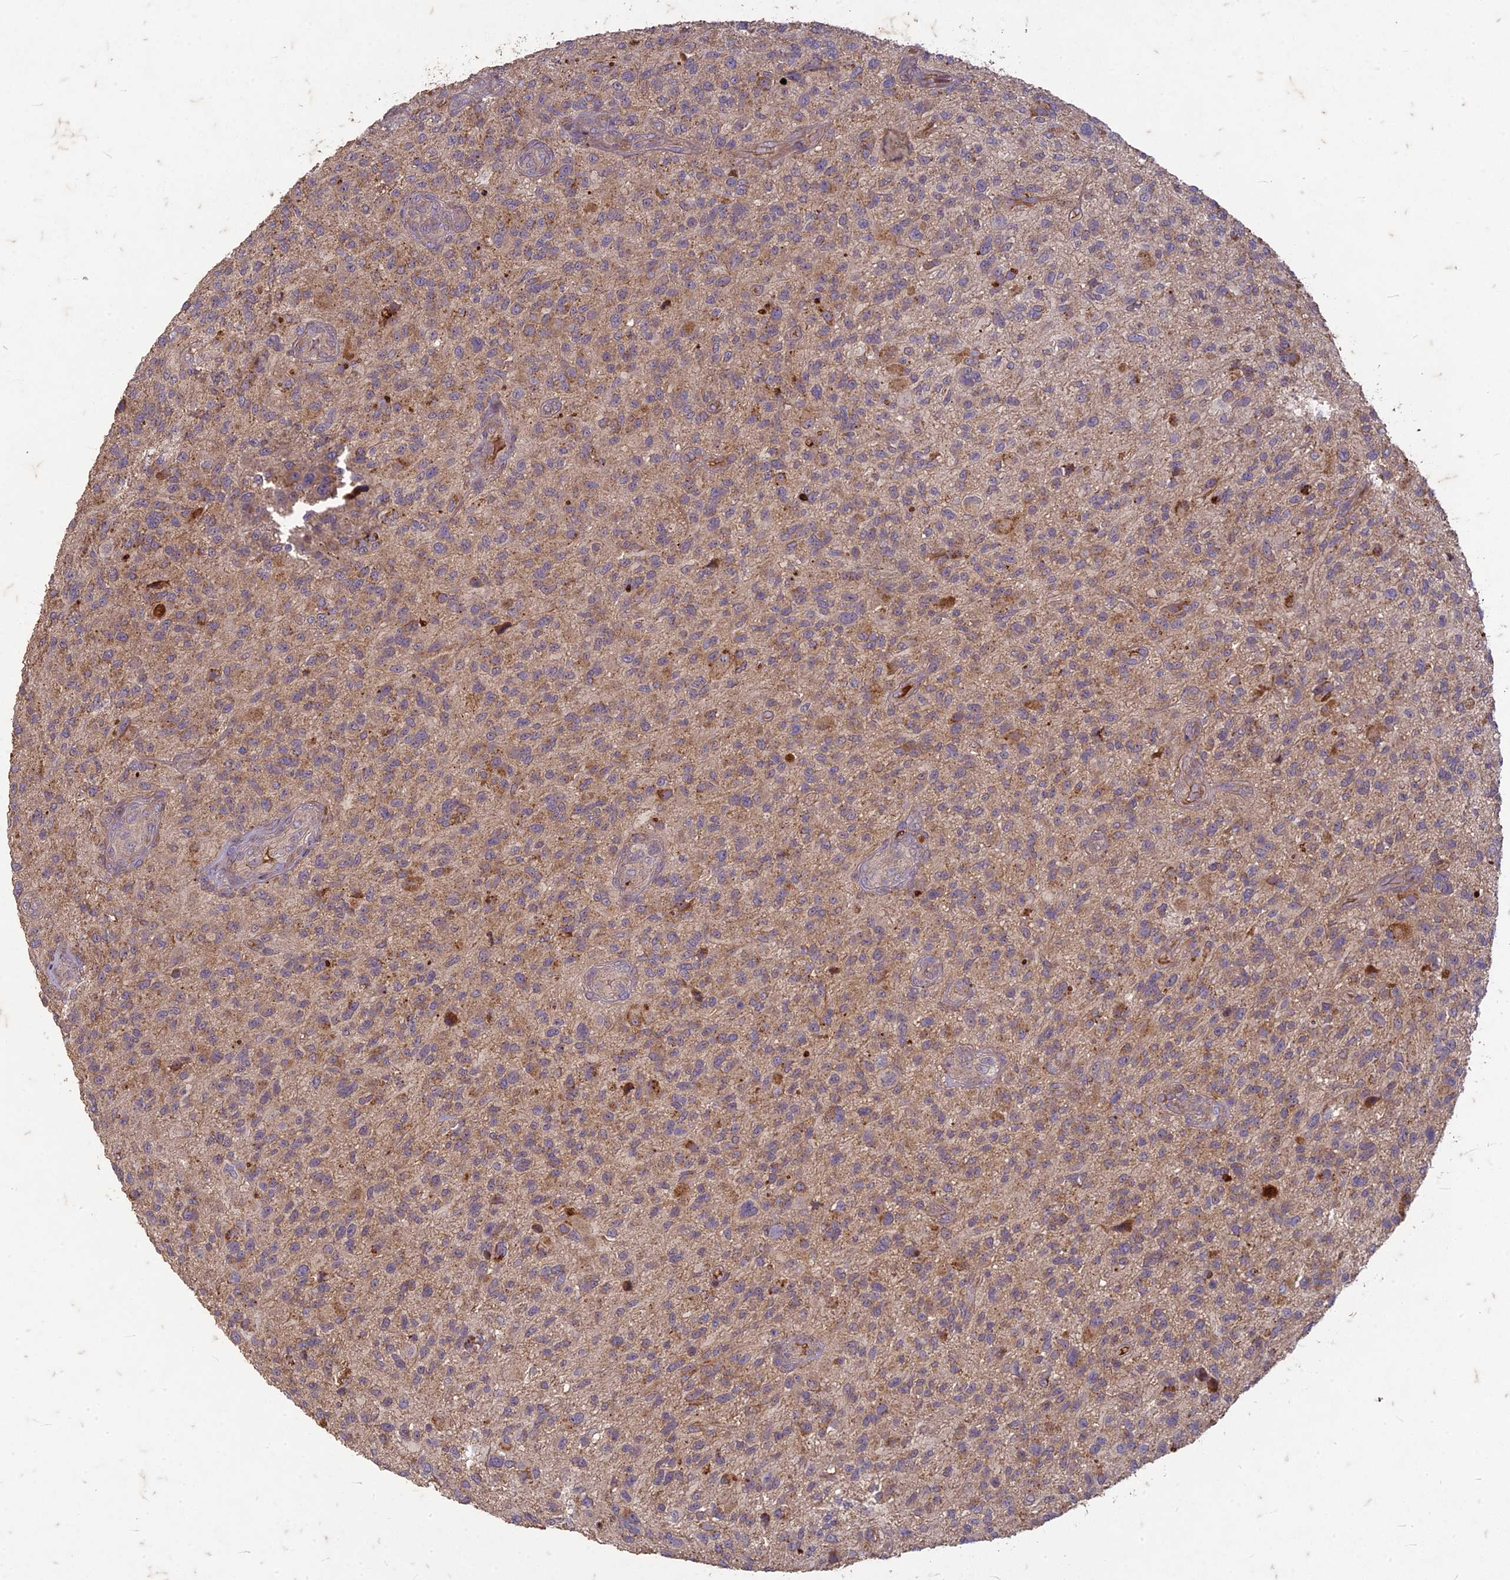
{"staining": {"intensity": "negative", "quantity": "none", "location": "none"}, "tissue": "glioma", "cell_type": "Tumor cells", "image_type": "cancer", "snomed": [{"axis": "morphology", "description": "Glioma, malignant, High grade"}, {"axis": "topography", "description": "Brain"}], "caption": "A high-resolution image shows immunohistochemistry staining of glioma, which shows no significant staining in tumor cells.", "gene": "TCF25", "patient": {"sex": "male", "age": 47}}